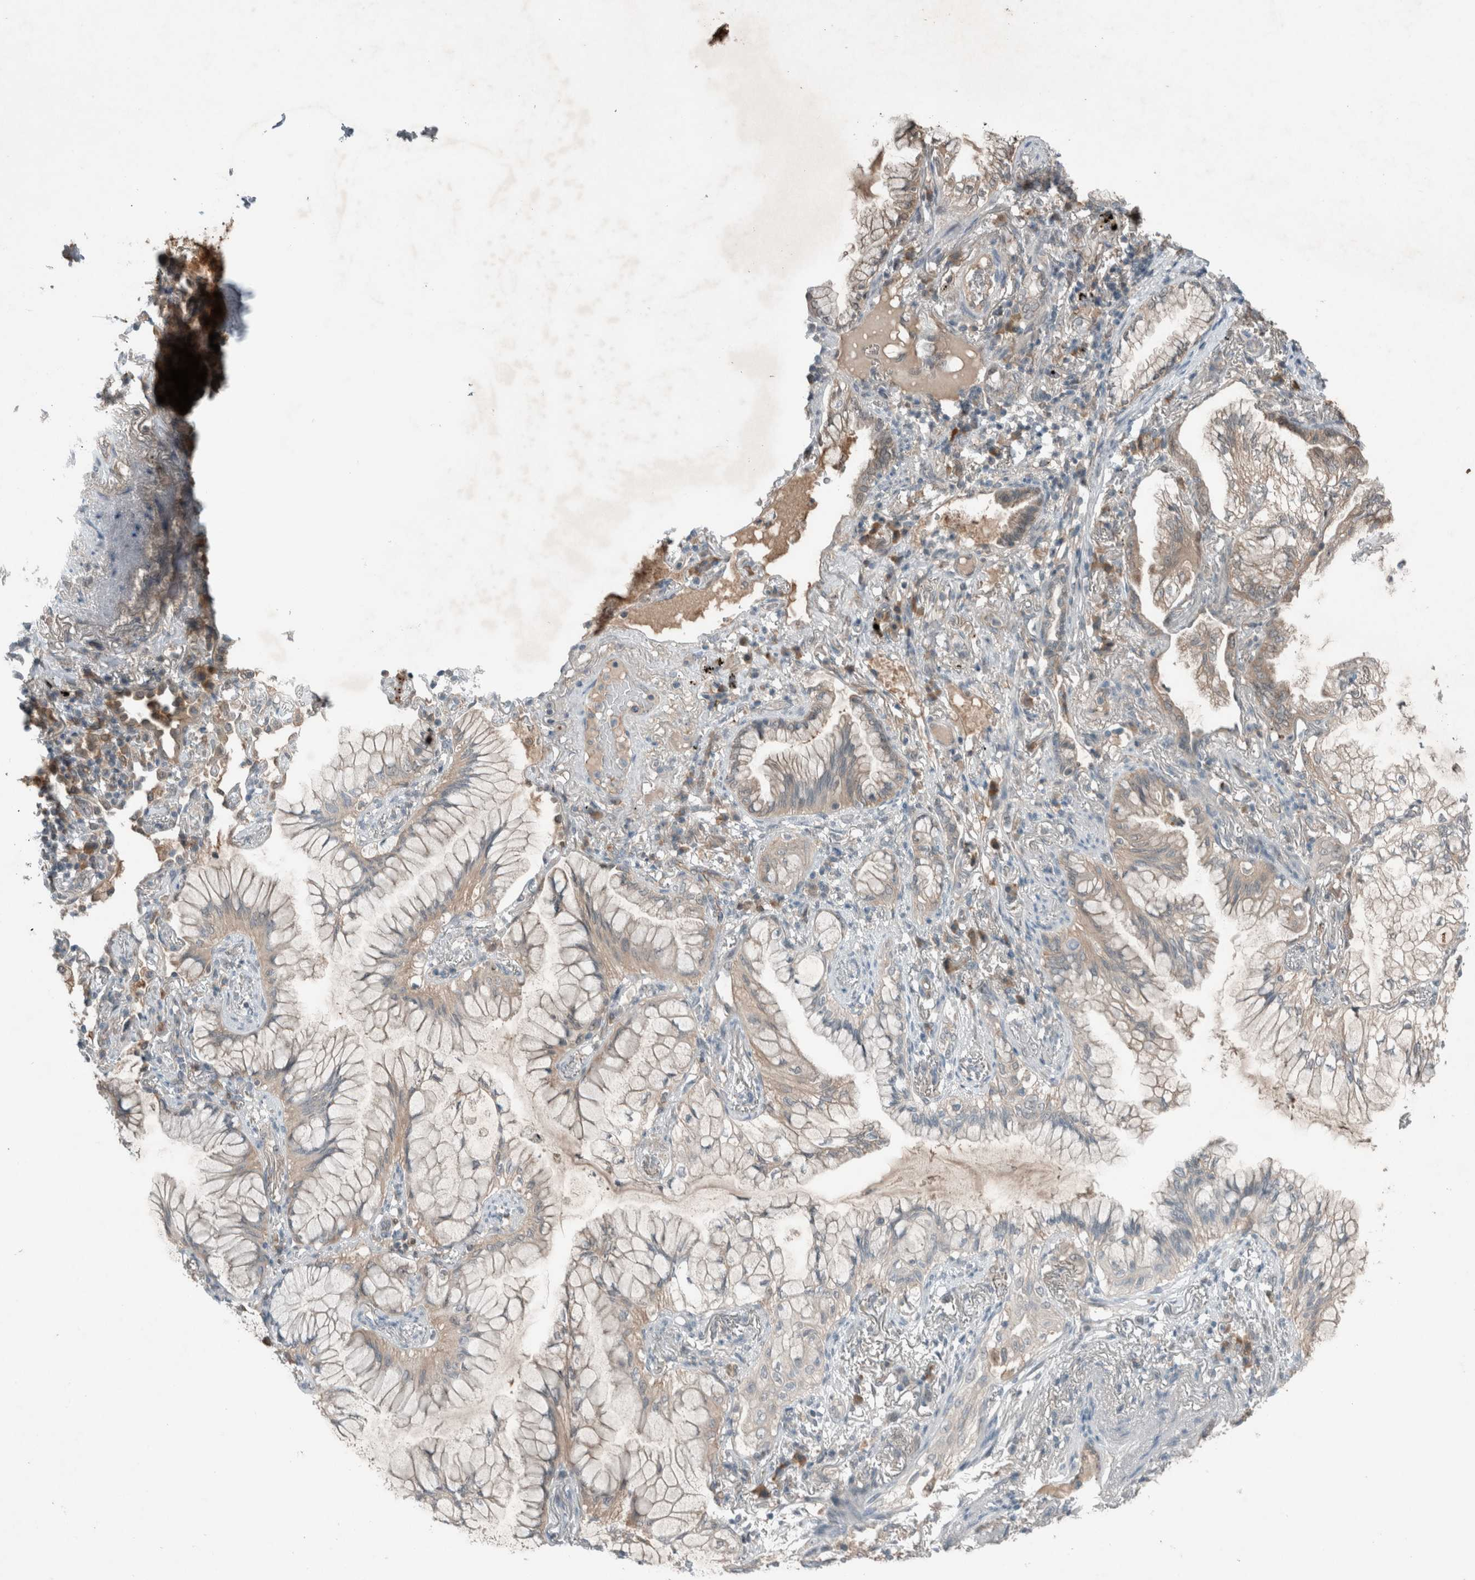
{"staining": {"intensity": "weak", "quantity": "25%-75%", "location": "cytoplasmic/membranous"}, "tissue": "lung cancer", "cell_type": "Tumor cells", "image_type": "cancer", "snomed": [{"axis": "morphology", "description": "Adenocarcinoma, NOS"}, {"axis": "topography", "description": "Lung"}], "caption": "Protein expression analysis of lung cancer (adenocarcinoma) demonstrates weak cytoplasmic/membranous staining in about 25%-75% of tumor cells. (IHC, brightfield microscopy, high magnification).", "gene": "RALGDS", "patient": {"sex": "female", "age": 70}}